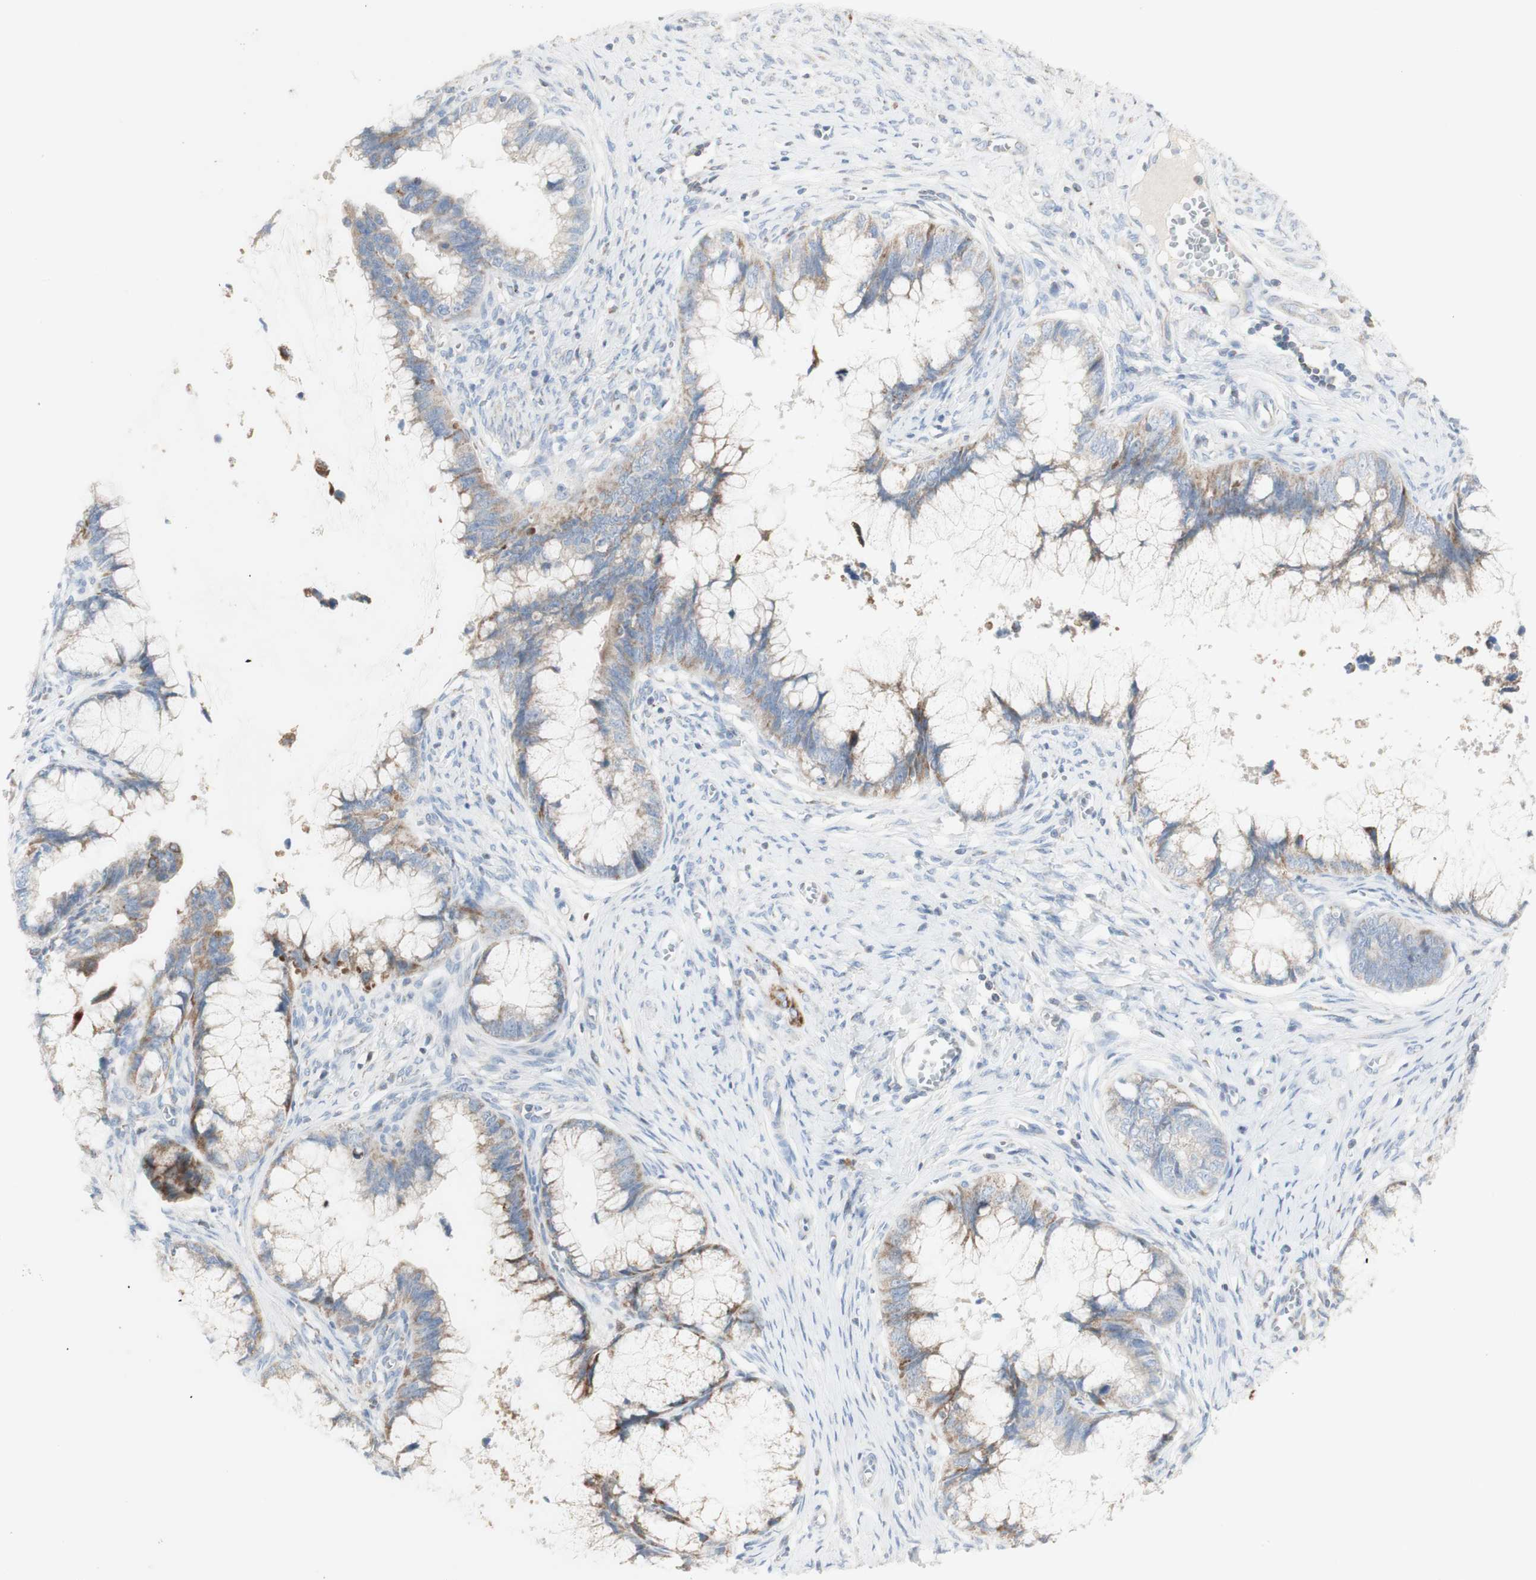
{"staining": {"intensity": "weak", "quantity": "25%-75%", "location": "cytoplasmic/membranous"}, "tissue": "cervical cancer", "cell_type": "Tumor cells", "image_type": "cancer", "snomed": [{"axis": "morphology", "description": "Adenocarcinoma, NOS"}, {"axis": "topography", "description": "Cervix"}], "caption": "This is an image of immunohistochemistry staining of cervical cancer (adenocarcinoma), which shows weak staining in the cytoplasmic/membranous of tumor cells.", "gene": "CNTNAP1", "patient": {"sex": "female", "age": 44}}